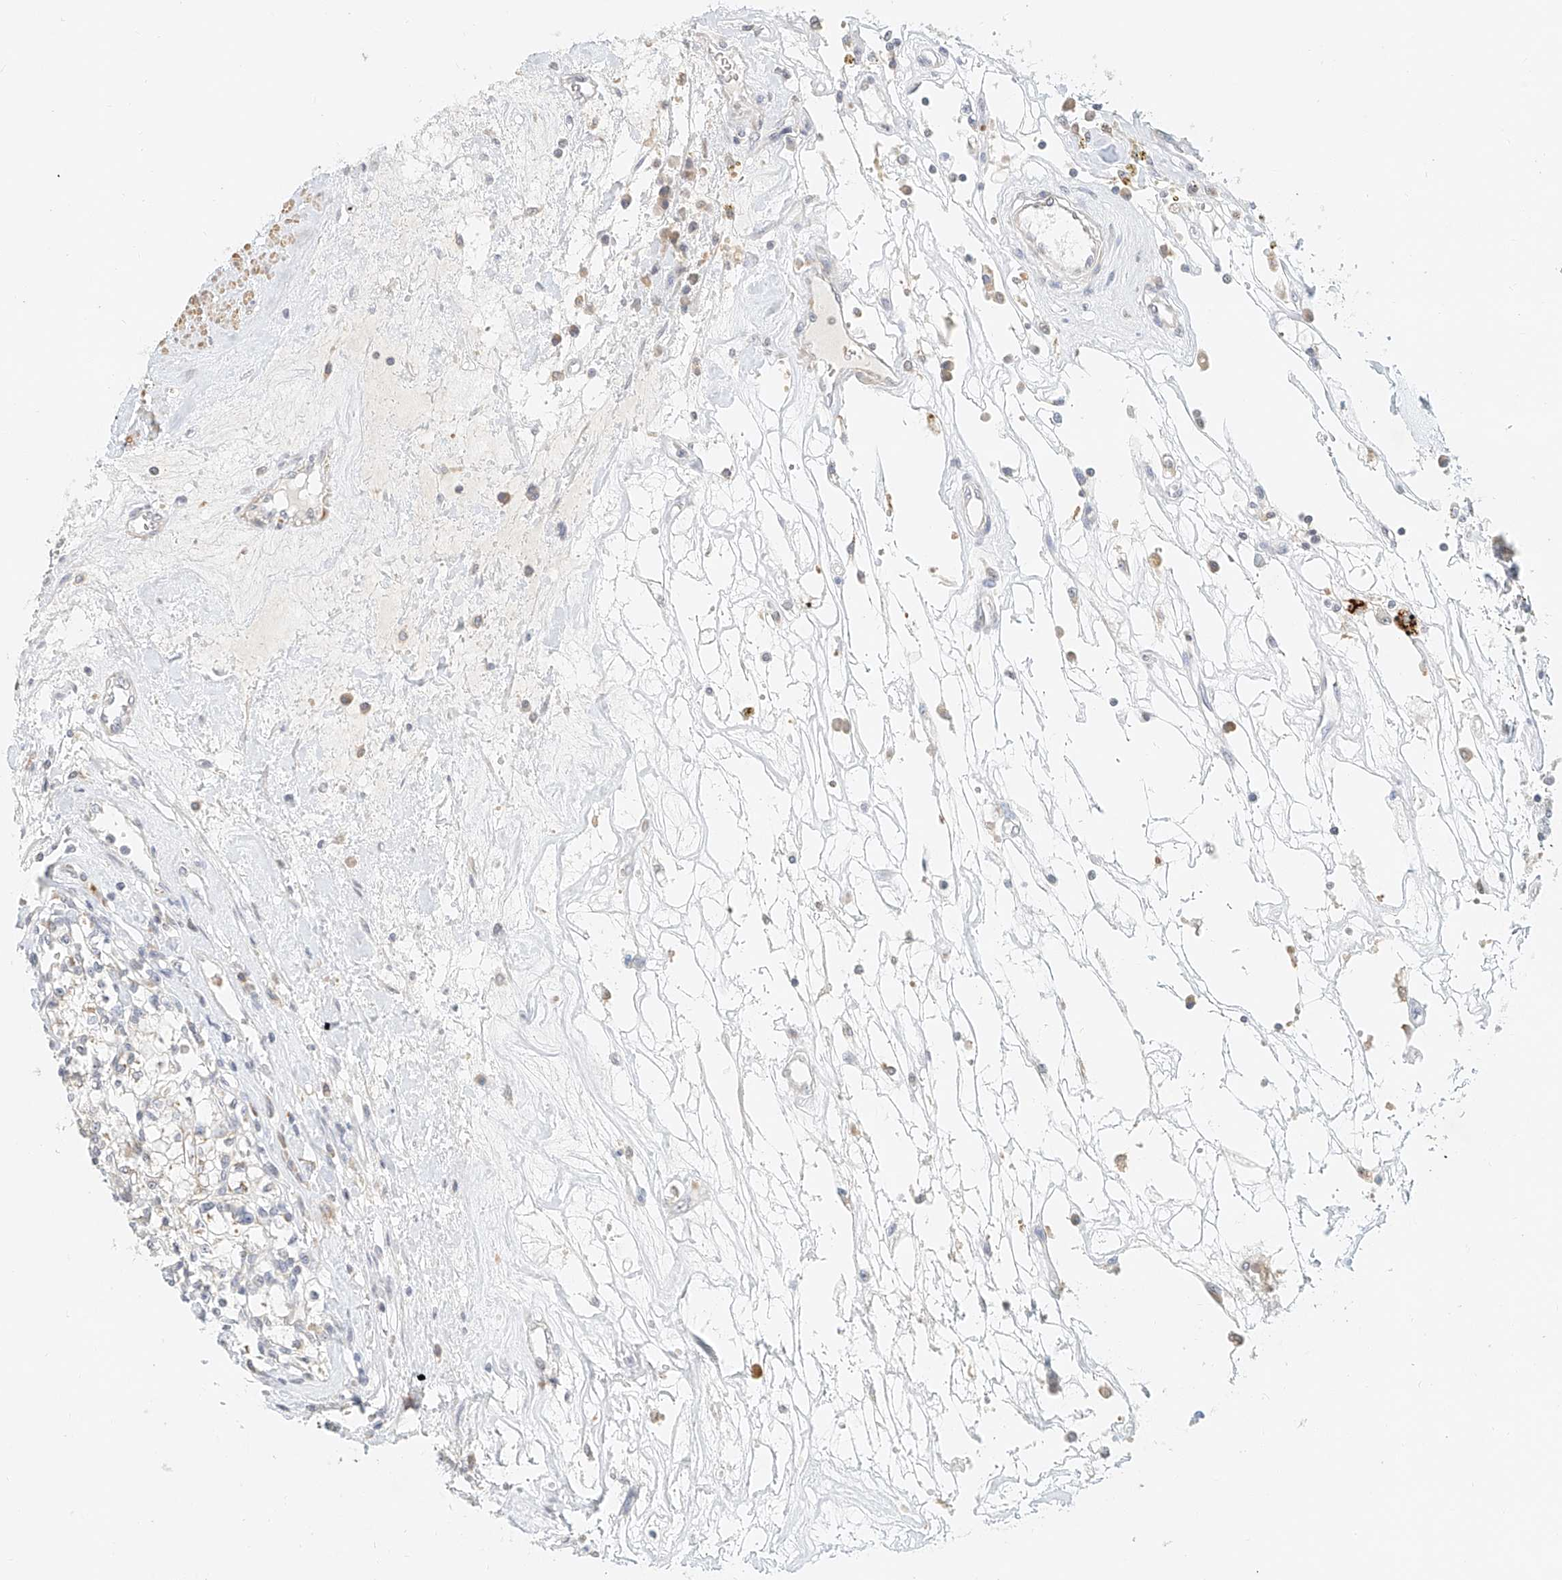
{"staining": {"intensity": "negative", "quantity": "none", "location": "none"}, "tissue": "renal cancer", "cell_type": "Tumor cells", "image_type": "cancer", "snomed": [{"axis": "morphology", "description": "Adenocarcinoma, NOS"}, {"axis": "topography", "description": "Kidney"}], "caption": "Immunohistochemical staining of renal cancer exhibits no significant expression in tumor cells. The staining was performed using DAB to visualize the protein expression in brown, while the nuclei were stained in blue with hematoxylin (Magnification: 20x).", "gene": "CXorf58", "patient": {"sex": "female", "age": 59}}